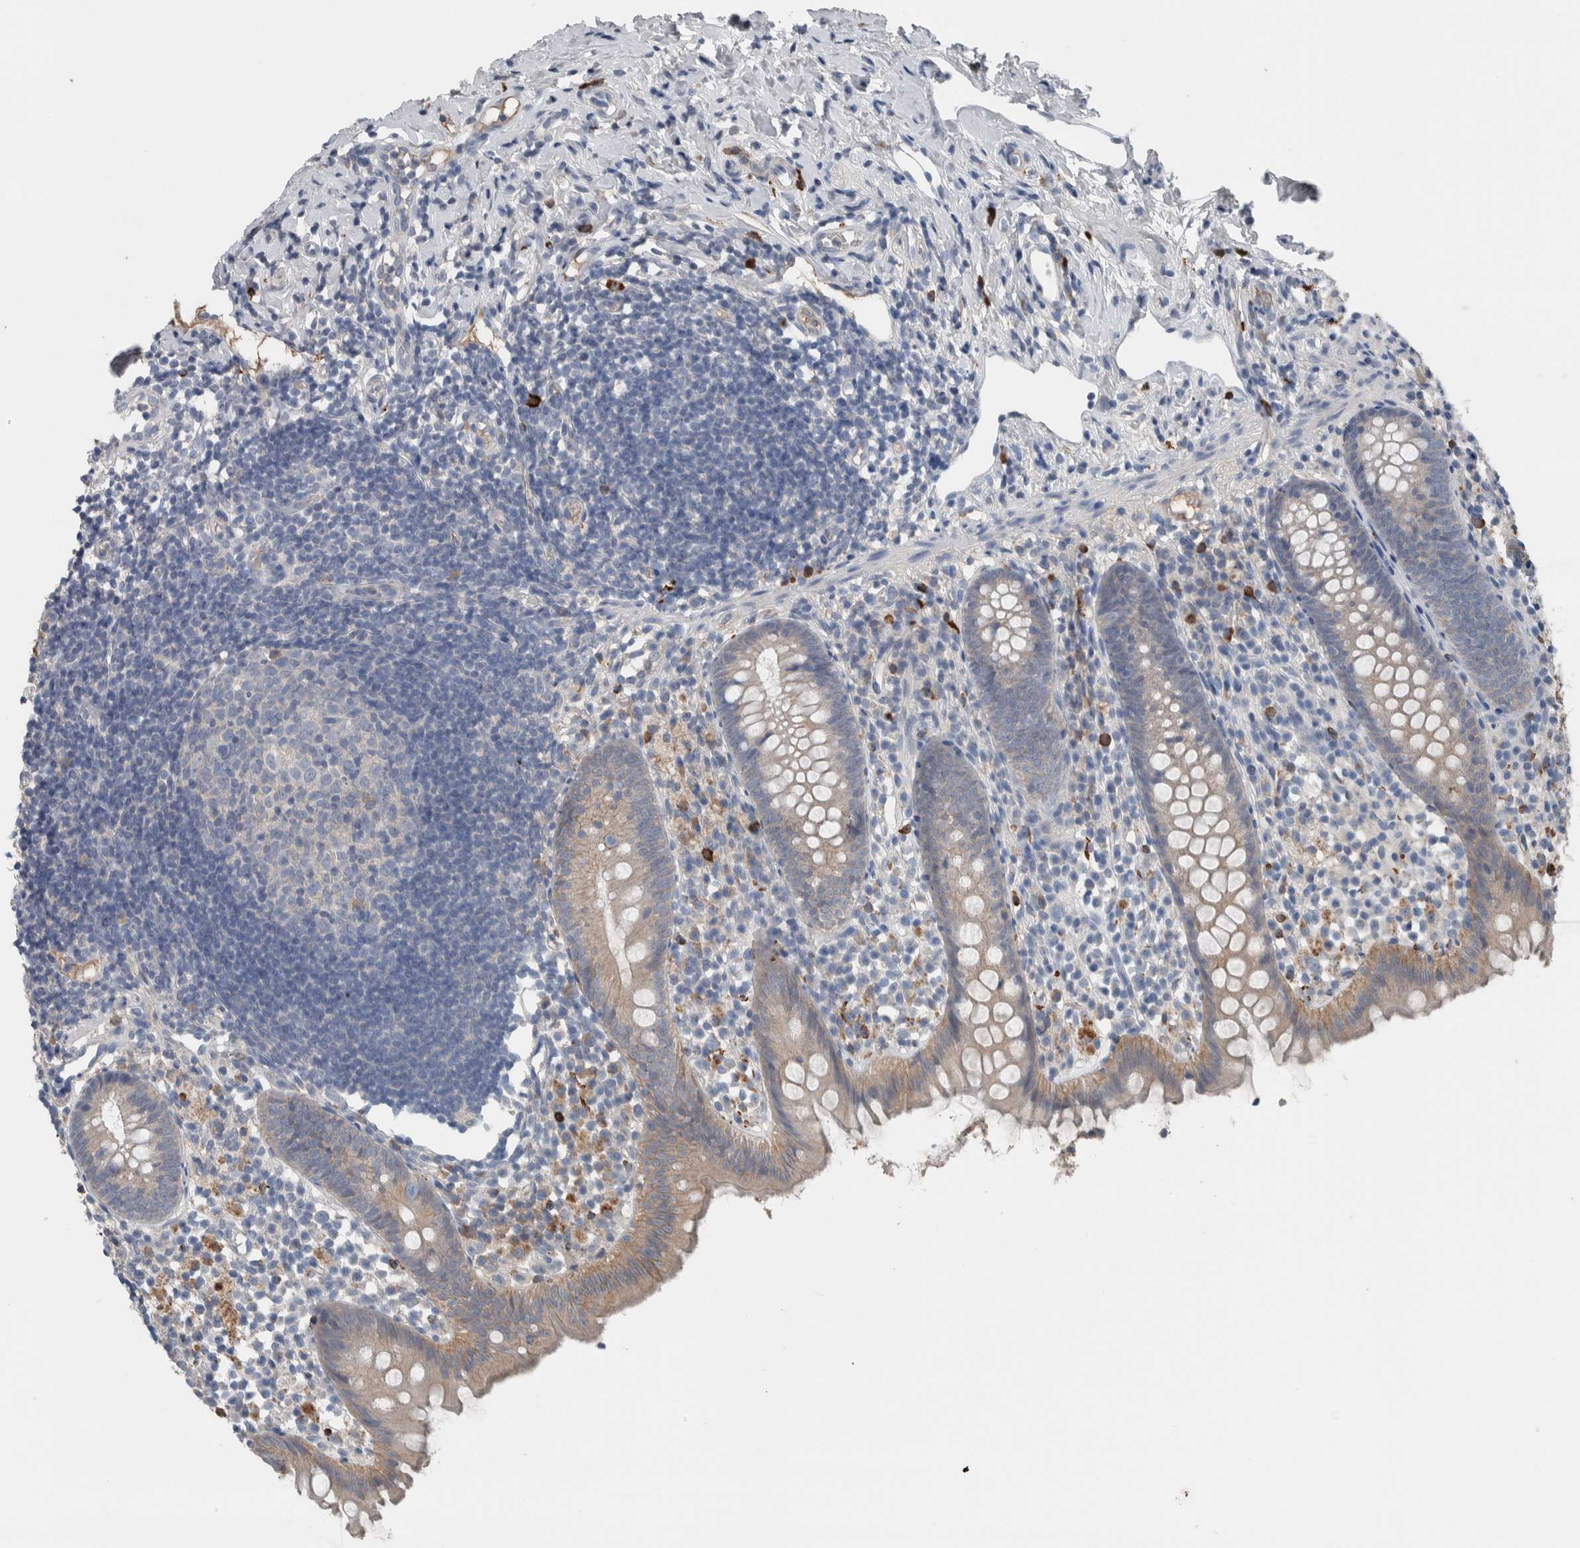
{"staining": {"intensity": "weak", "quantity": "25%-75%", "location": "cytoplasmic/membranous"}, "tissue": "appendix", "cell_type": "Glandular cells", "image_type": "normal", "snomed": [{"axis": "morphology", "description": "Normal tissue, NOS"}, {"axis": "topography", "description": "Appendix"}], "caption": "A brown stain labels weak cytoplasmic/membranous expression of a protein in glandular cells of benign human appendix.", "gene": "CRNN", "patient": {"sex": "female", "age": 20}}